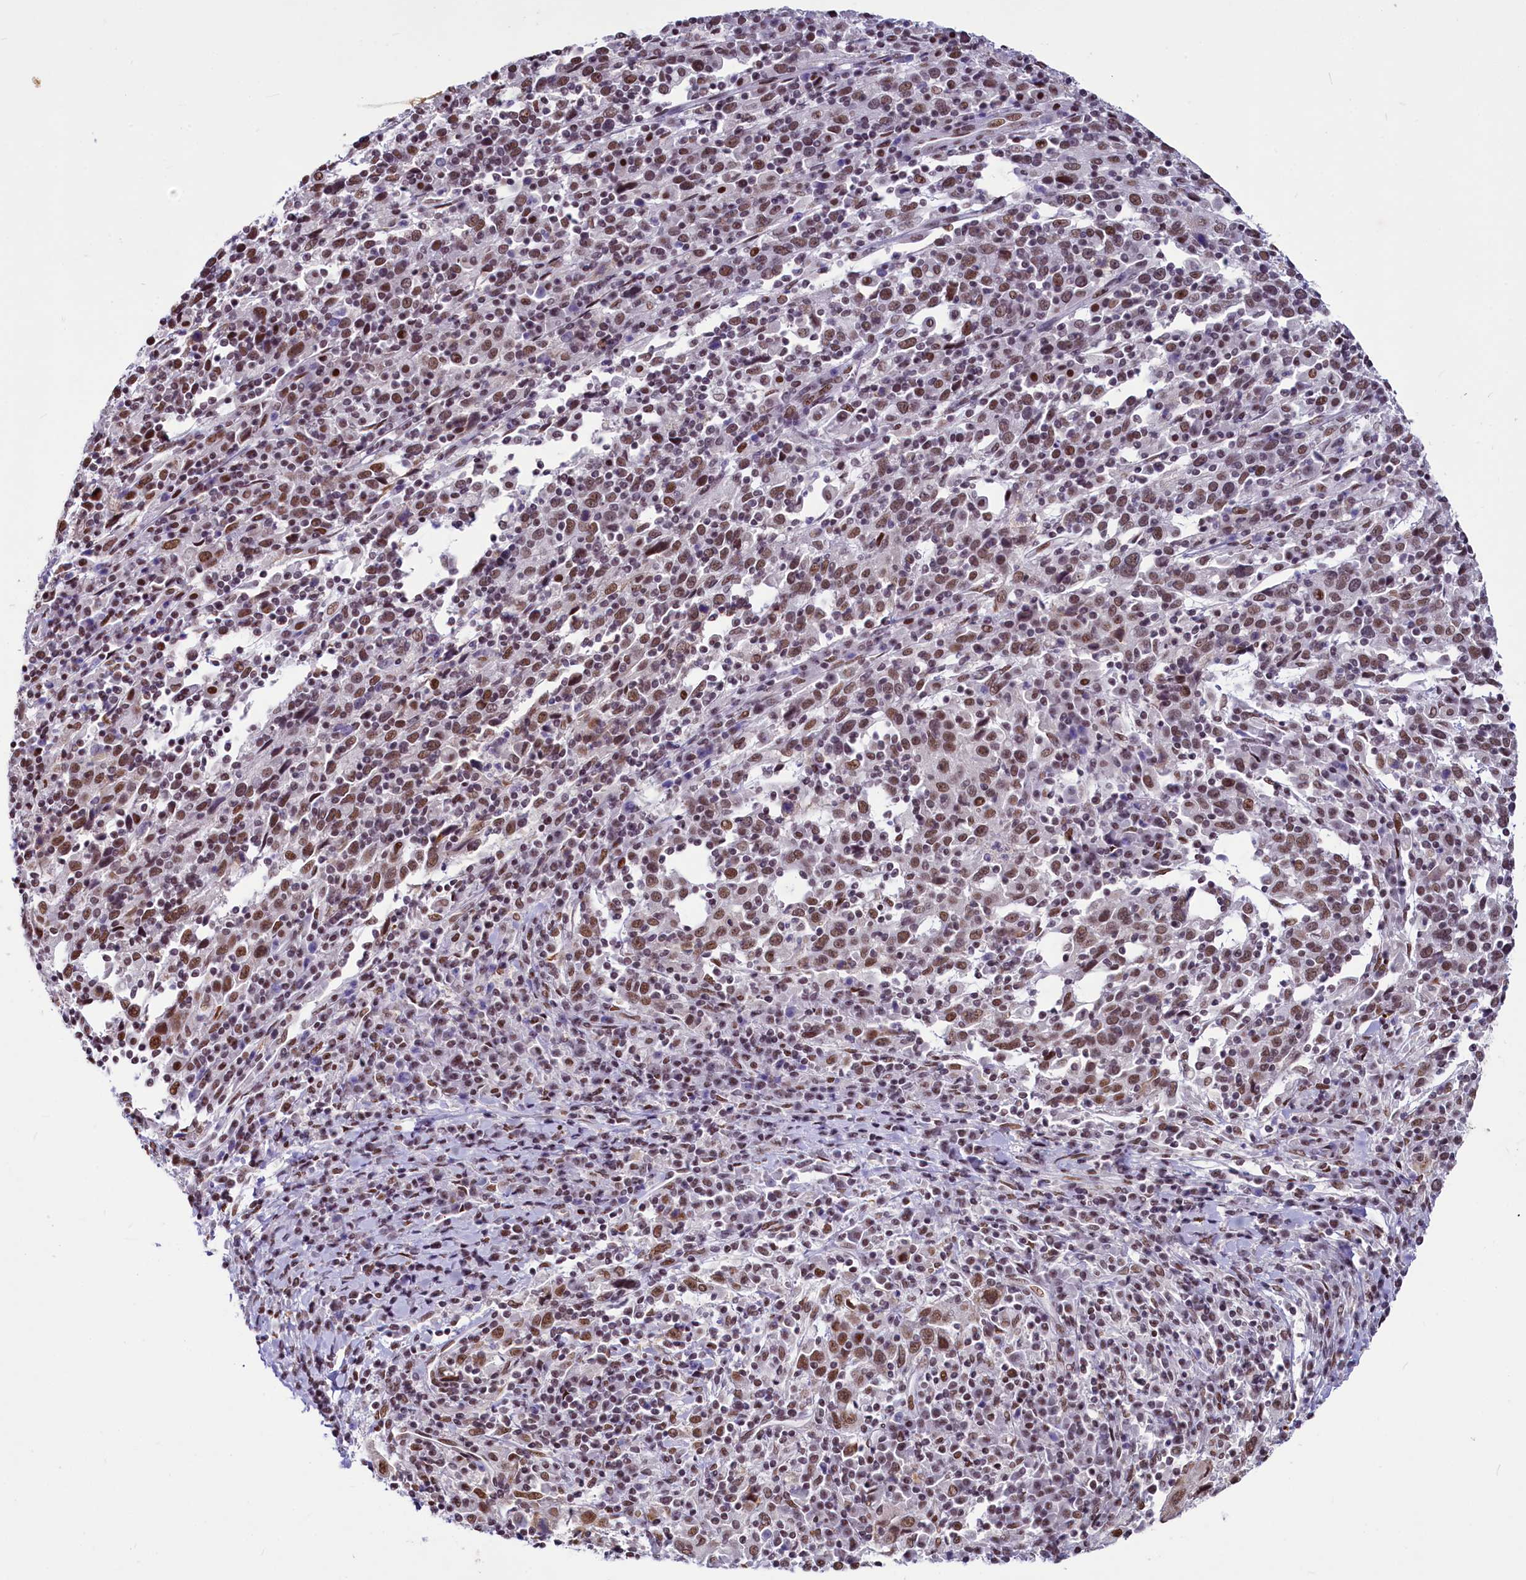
{"staining": {"intensity": "moderate", "quantity": ">75%", "location": "nuclear"}, "tissue": "cervical cancer", "cell_type": "Tumor cells", "image_type": "cancer", "snomed": [{"axis": "morphology", "description": "Squamous cell carcinoma, NOS"}, {"axis": "topography", "description": "Cervix"}], "caption": "About >75% of tumor cells in squamous cell carcinoma (cervical) display moderate nuclear protein expression as visualized by brown immunohistochemical staining.", "gene": "PARPBP", "patient": {"sex": "female", "age": 46}}